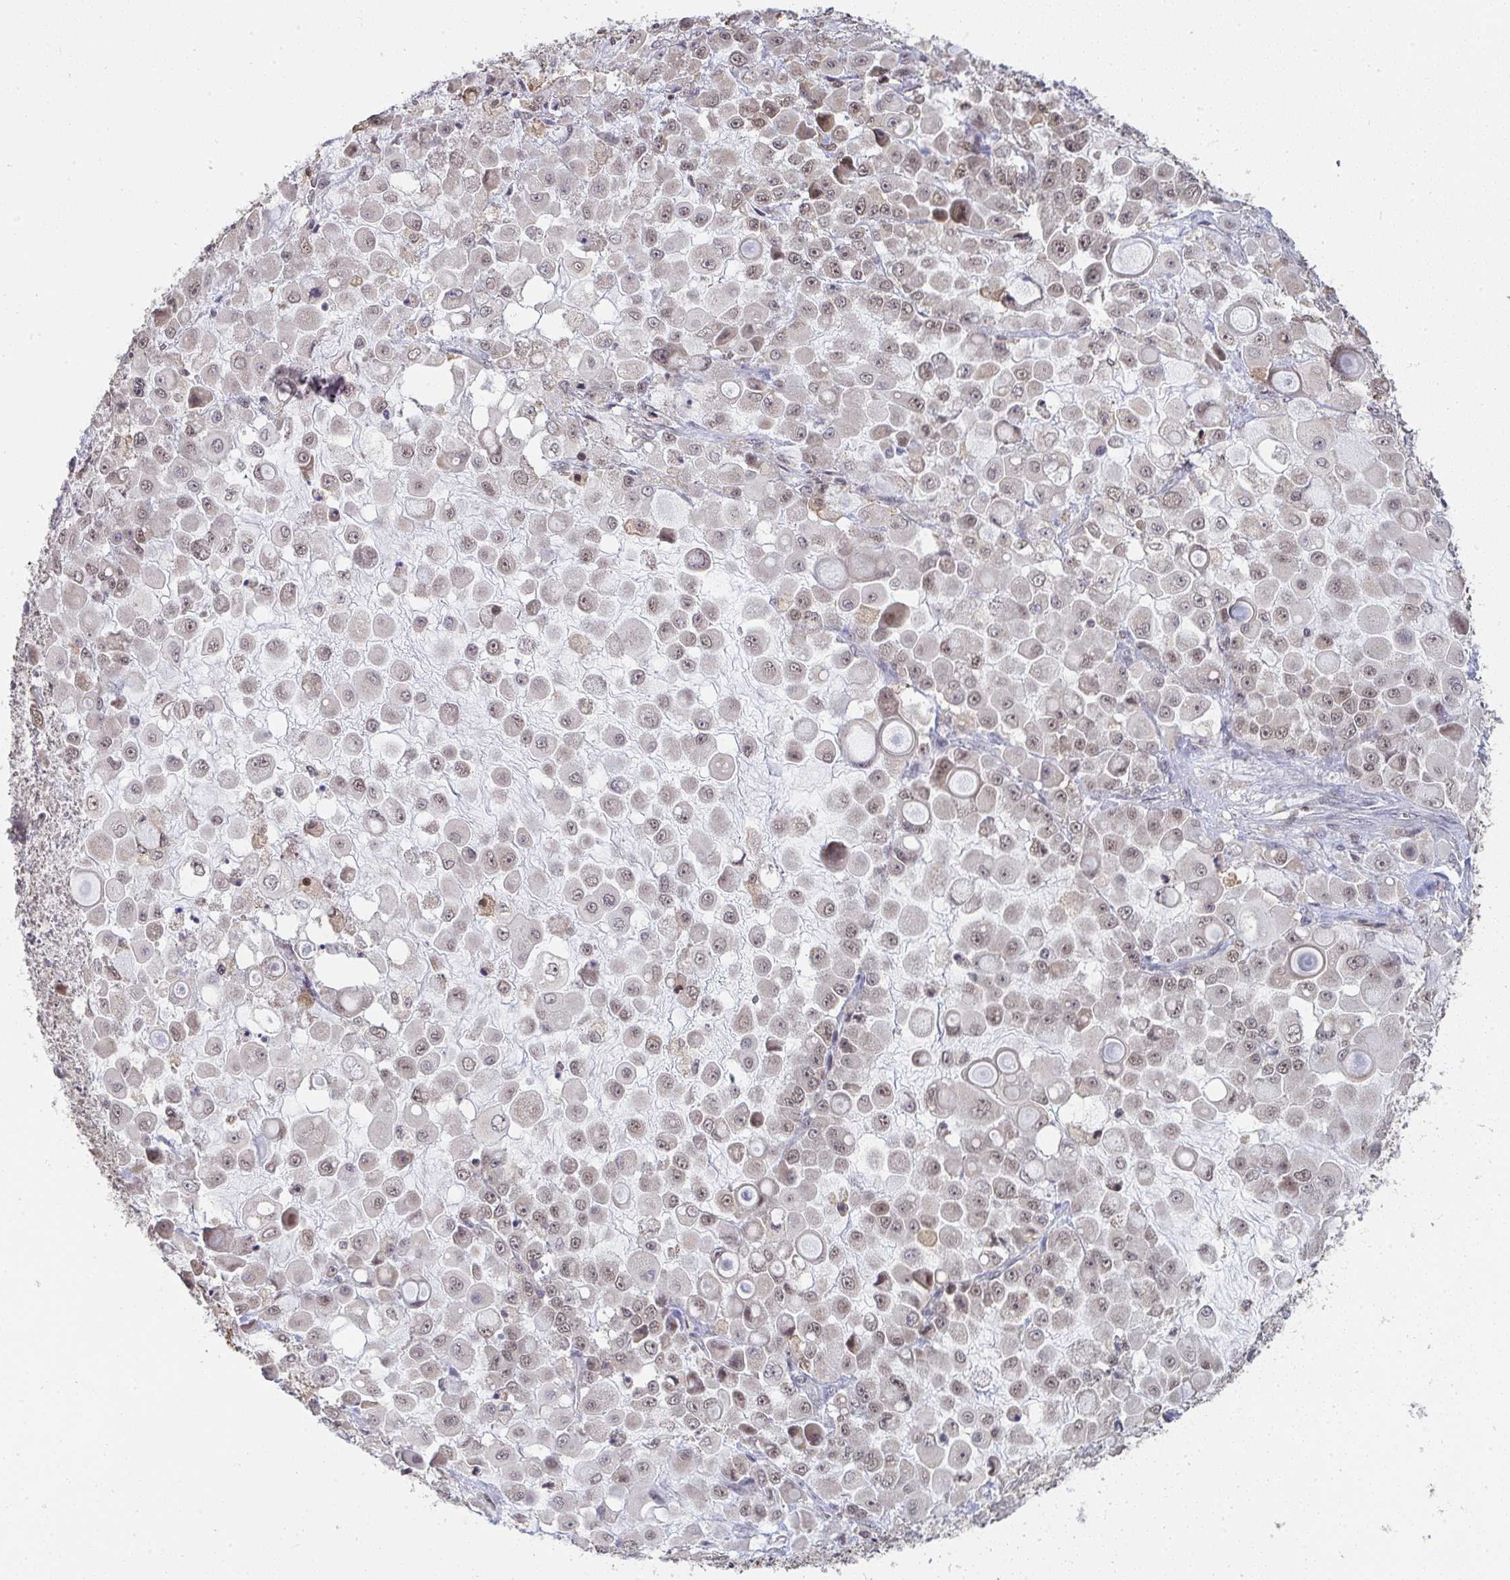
{"staining": {"intensity": "weak", "quantity": "25%-75%", "location": "nuclear"}, "tissue": "stomach cancer", "cell_type": "Tumor cells", "image_type": "cancer", "snomed": [{"axis": "morphology", "description": "Adenocarcinoma, NOS"}, {"axis": "topography", "description": "Stomach"}], "caption": "Immunohistochemistry (IHC) image of stomach cancer (adenocarcinoma) stained for a protein (brown), which reveals low levels of weak nuclear expression in about 25%-75% of tumor cells.", "gene": "SAP30", "patient": {"sex": "female", "age": 76}}